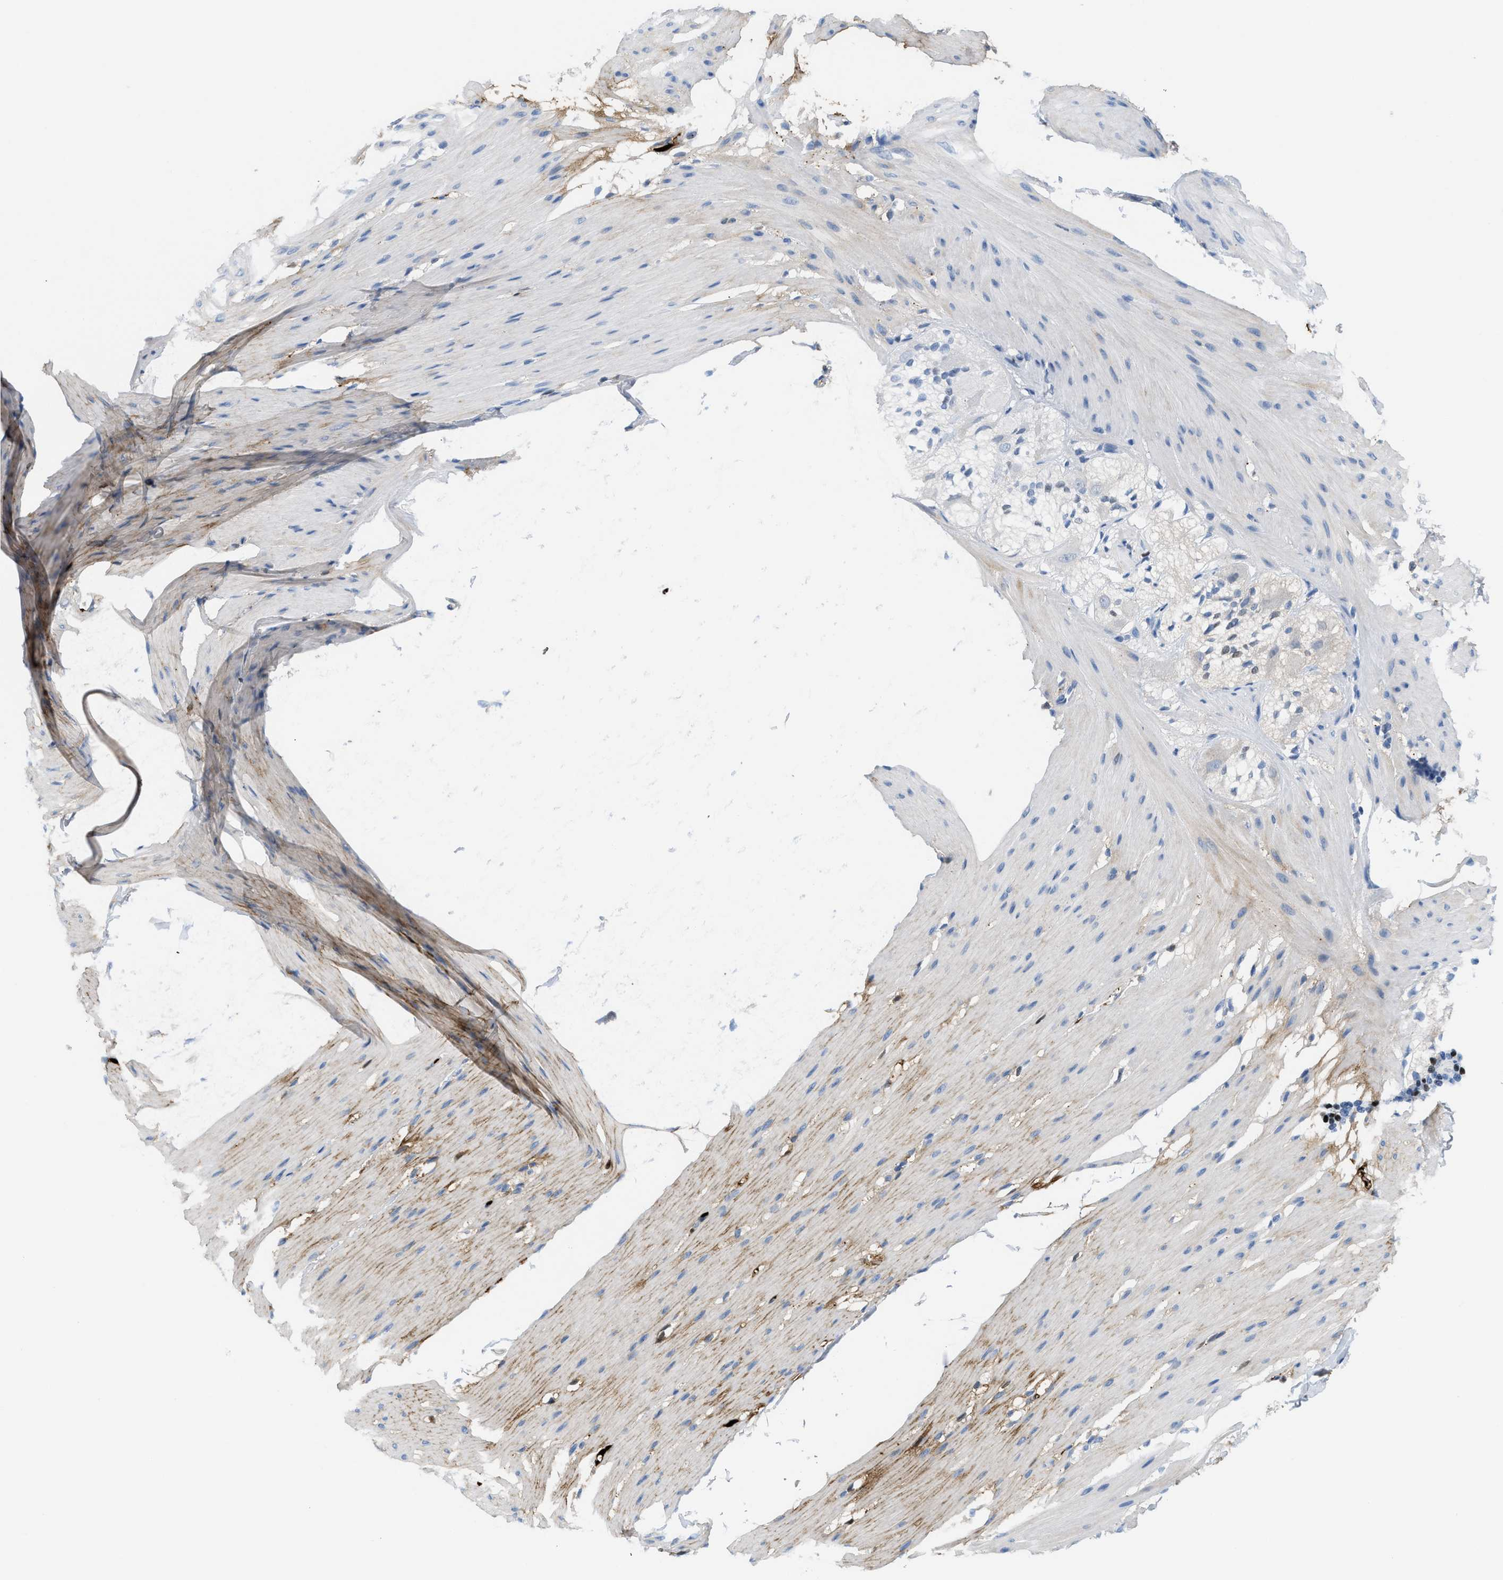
{"staining": {"intensity": "weak", "quantity": "25%-75%", "location": "cytoplasmic/membranous"}, "tissue": "smooth muscle", "cell_type": "Smooth muscle cells", "image_type": "normal", "snomed": [{"axis": "morphology", "description": "Normal tissue, NOS"}, {"axis": "topography", "description": "Smooth muscle"}, {"axis": "topography", "description": "Colon"}], "caption": "Weak cytoplasmic/membranous staining for a protein is seen in about 25%-75% of smooth muscle cells of normal smooth muscle using immunohistochemistry (IHC).", "gene": "LEF1", "patient": {"sex": "male", "age": 67}}